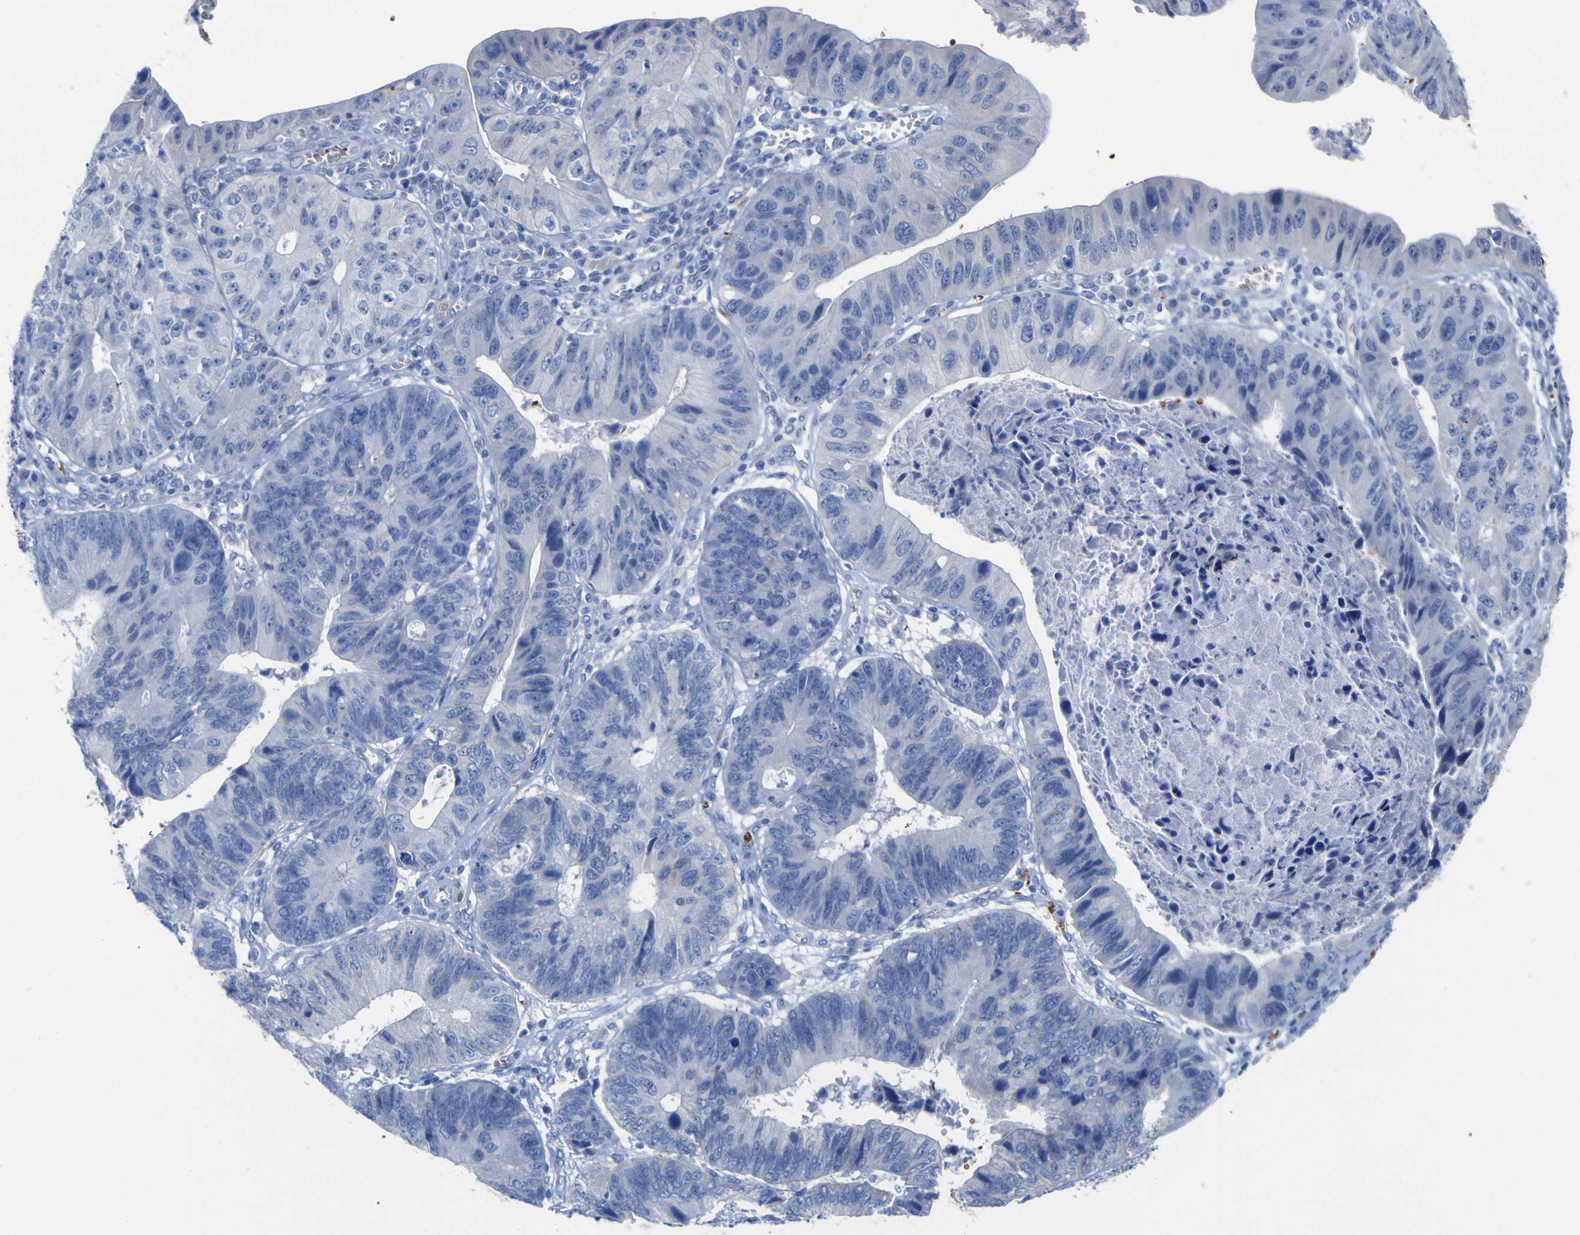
{"staining": {"intensity": "negative", "quantity": "none", "location": "none"}, "tissue": "stomach cancer", "cell_type": "Tumor cells", "image_type": "cancer", "snomed": [{"axis": "morphology", "description": "Adenocarcinoma, NOS"}, {"axis": "topography", "description": "Stomach"}], "caption": "The immunohistochemistry (IHC) micrograph has no significant positivity in tumor cells of adenocarcinoma (stomach) tissue.", "gene": "GCM1", "patient": {"sex": "male", "age": 59}}